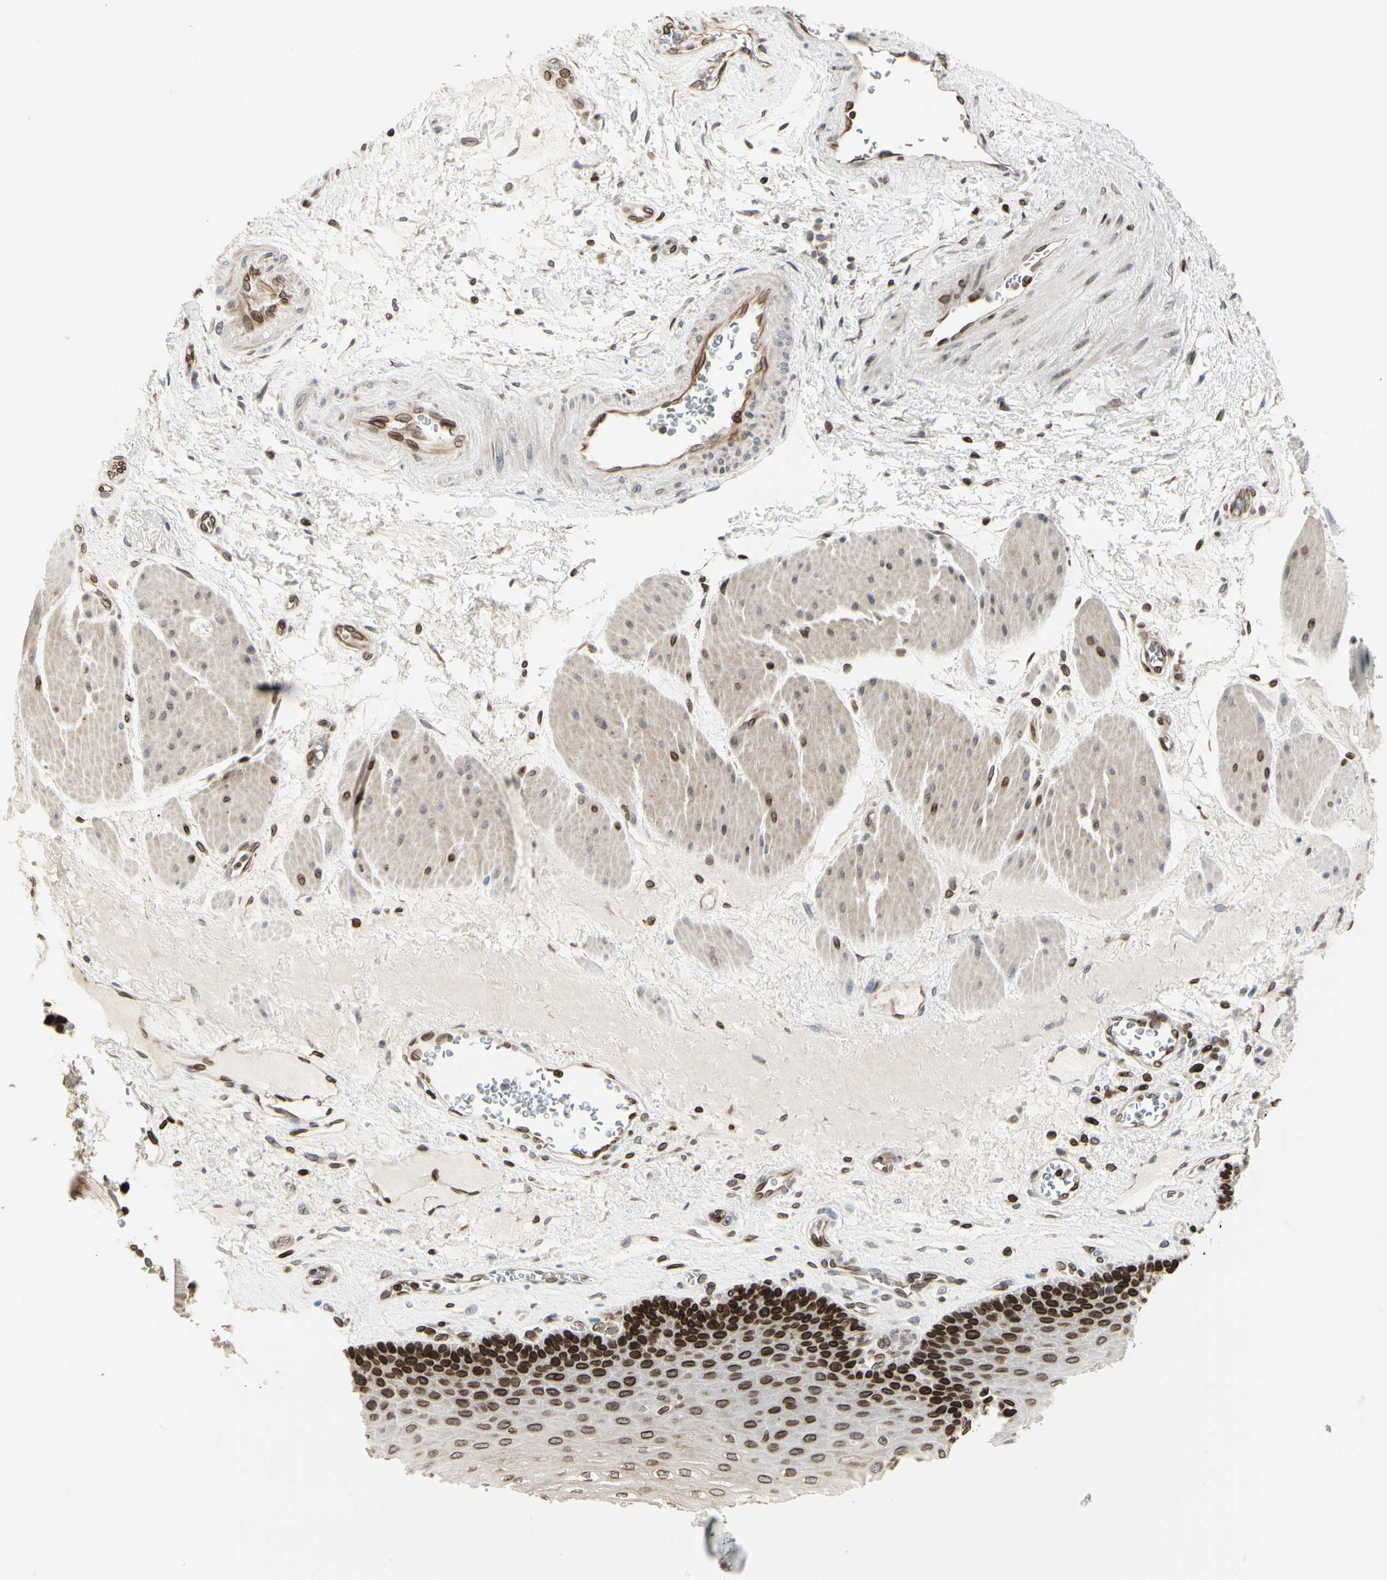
{"staining": {"intensity": "strong", "quantity": ">75%", "location": "cytoplasmic/membranous,nuclear"}, "tissue": "esophagus", "cell_type": "Squamous epithelial cells", "image_type": "normal", "snomed": [{"axis": "morphology", "description": "Normal tissue, NOS"}, {"axis": "topography", "description": "Esophagus"}], "caption": "Protein staining of normal esophagus displays strong cytoplasmic/membranous,nuclear expression in approximately >75% of squamous epithelial cells.", "gene": "TMPO", "patient": {"sex": "female", "age": 72}}